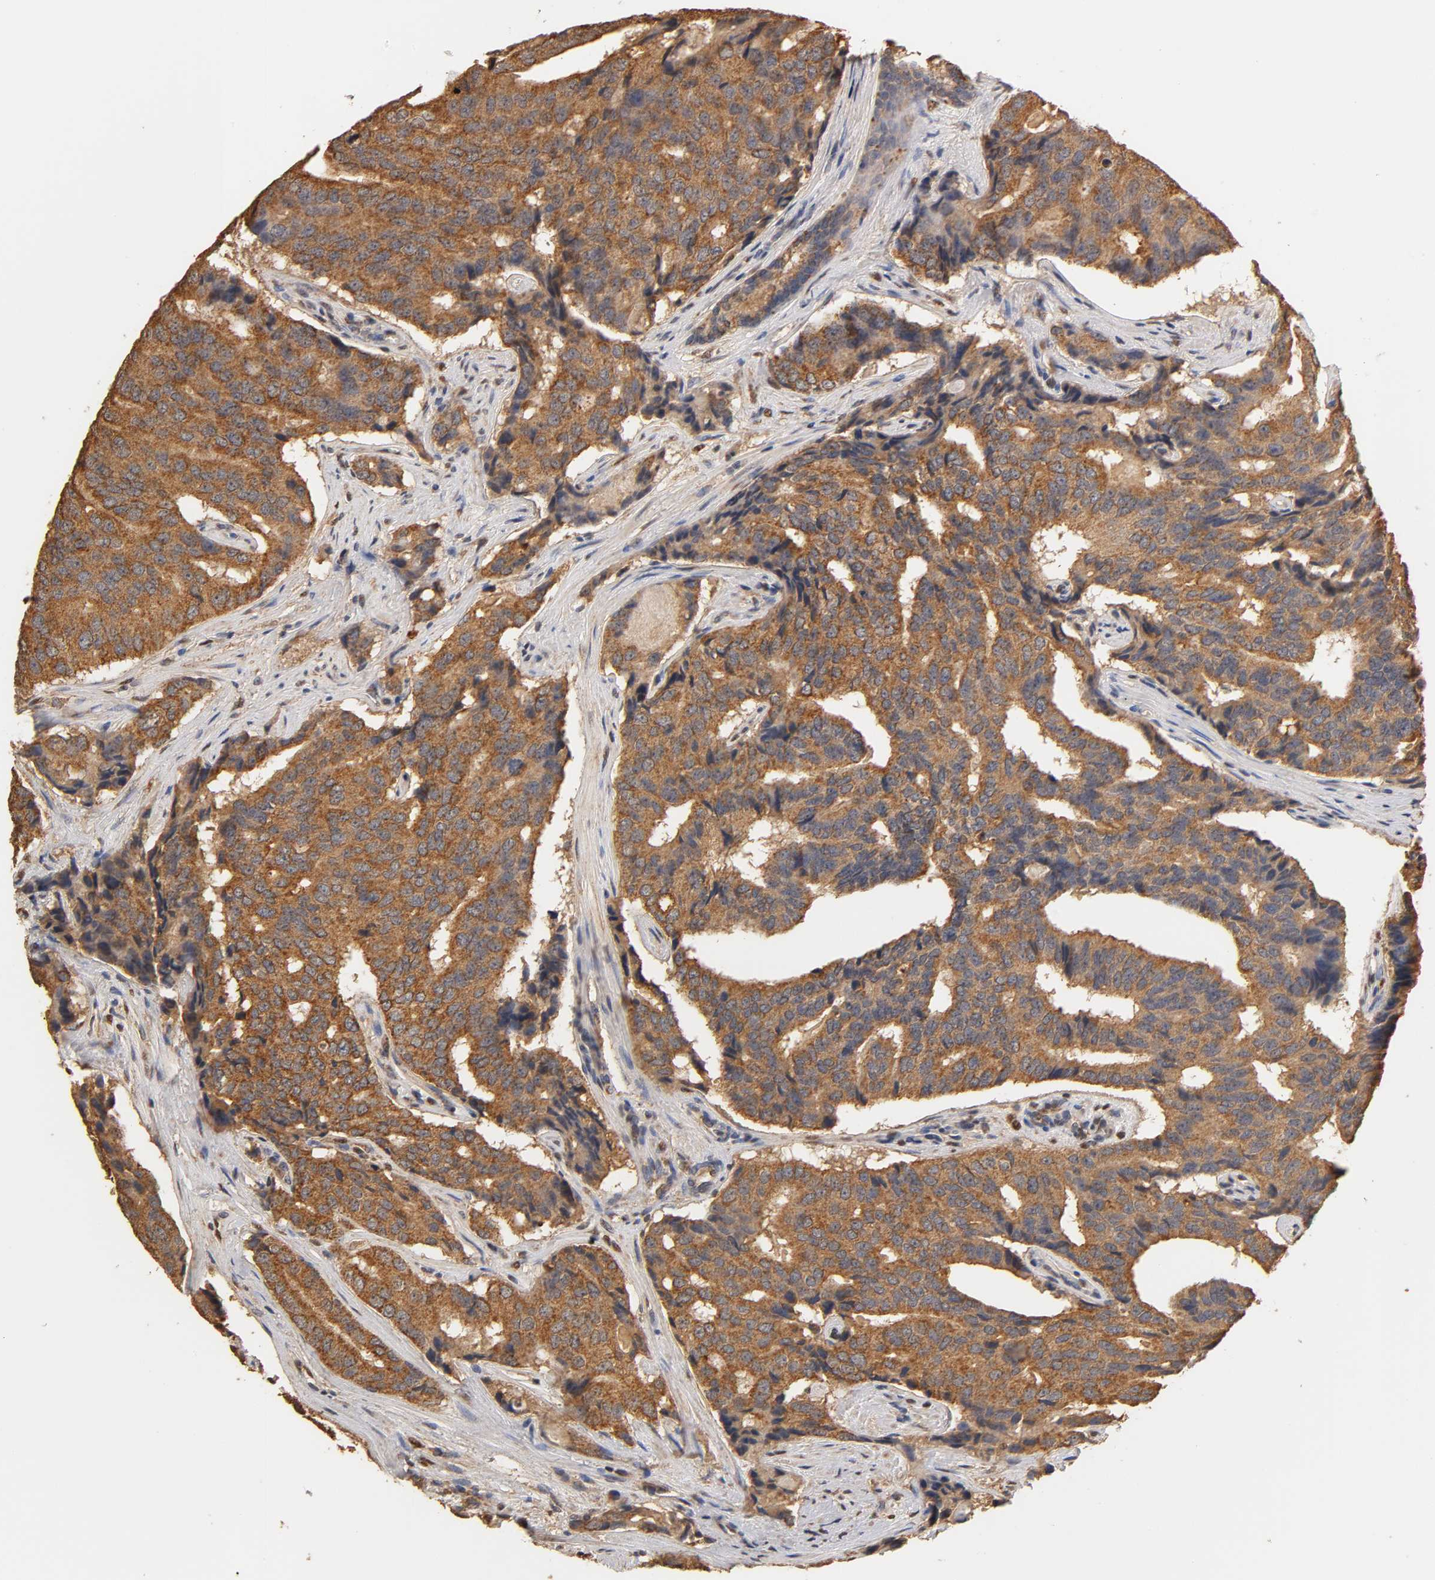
{"staining": {"intensity": "strong", "quantity": ">75%", "location": "cytoplasmic/membranous"}, "tissue": "prostate cancer", "cell_type": "Tumor cells", "image_type": "cancer", "snomed": [{"axis": "morphology", "description": "Adenocarcinoma, High grade"}, {"axis": "topography", "description": "Prostate"}], "caption": "Tumor cells demonstrate strong cytoplasmic/membranous positivity in about >75% of cells in prostate cancer (high-grade adenocarcinoma). Nuclei are stained in blue.", "gene": "PKN1", "patient": {"sex": "male", "age": 58}}